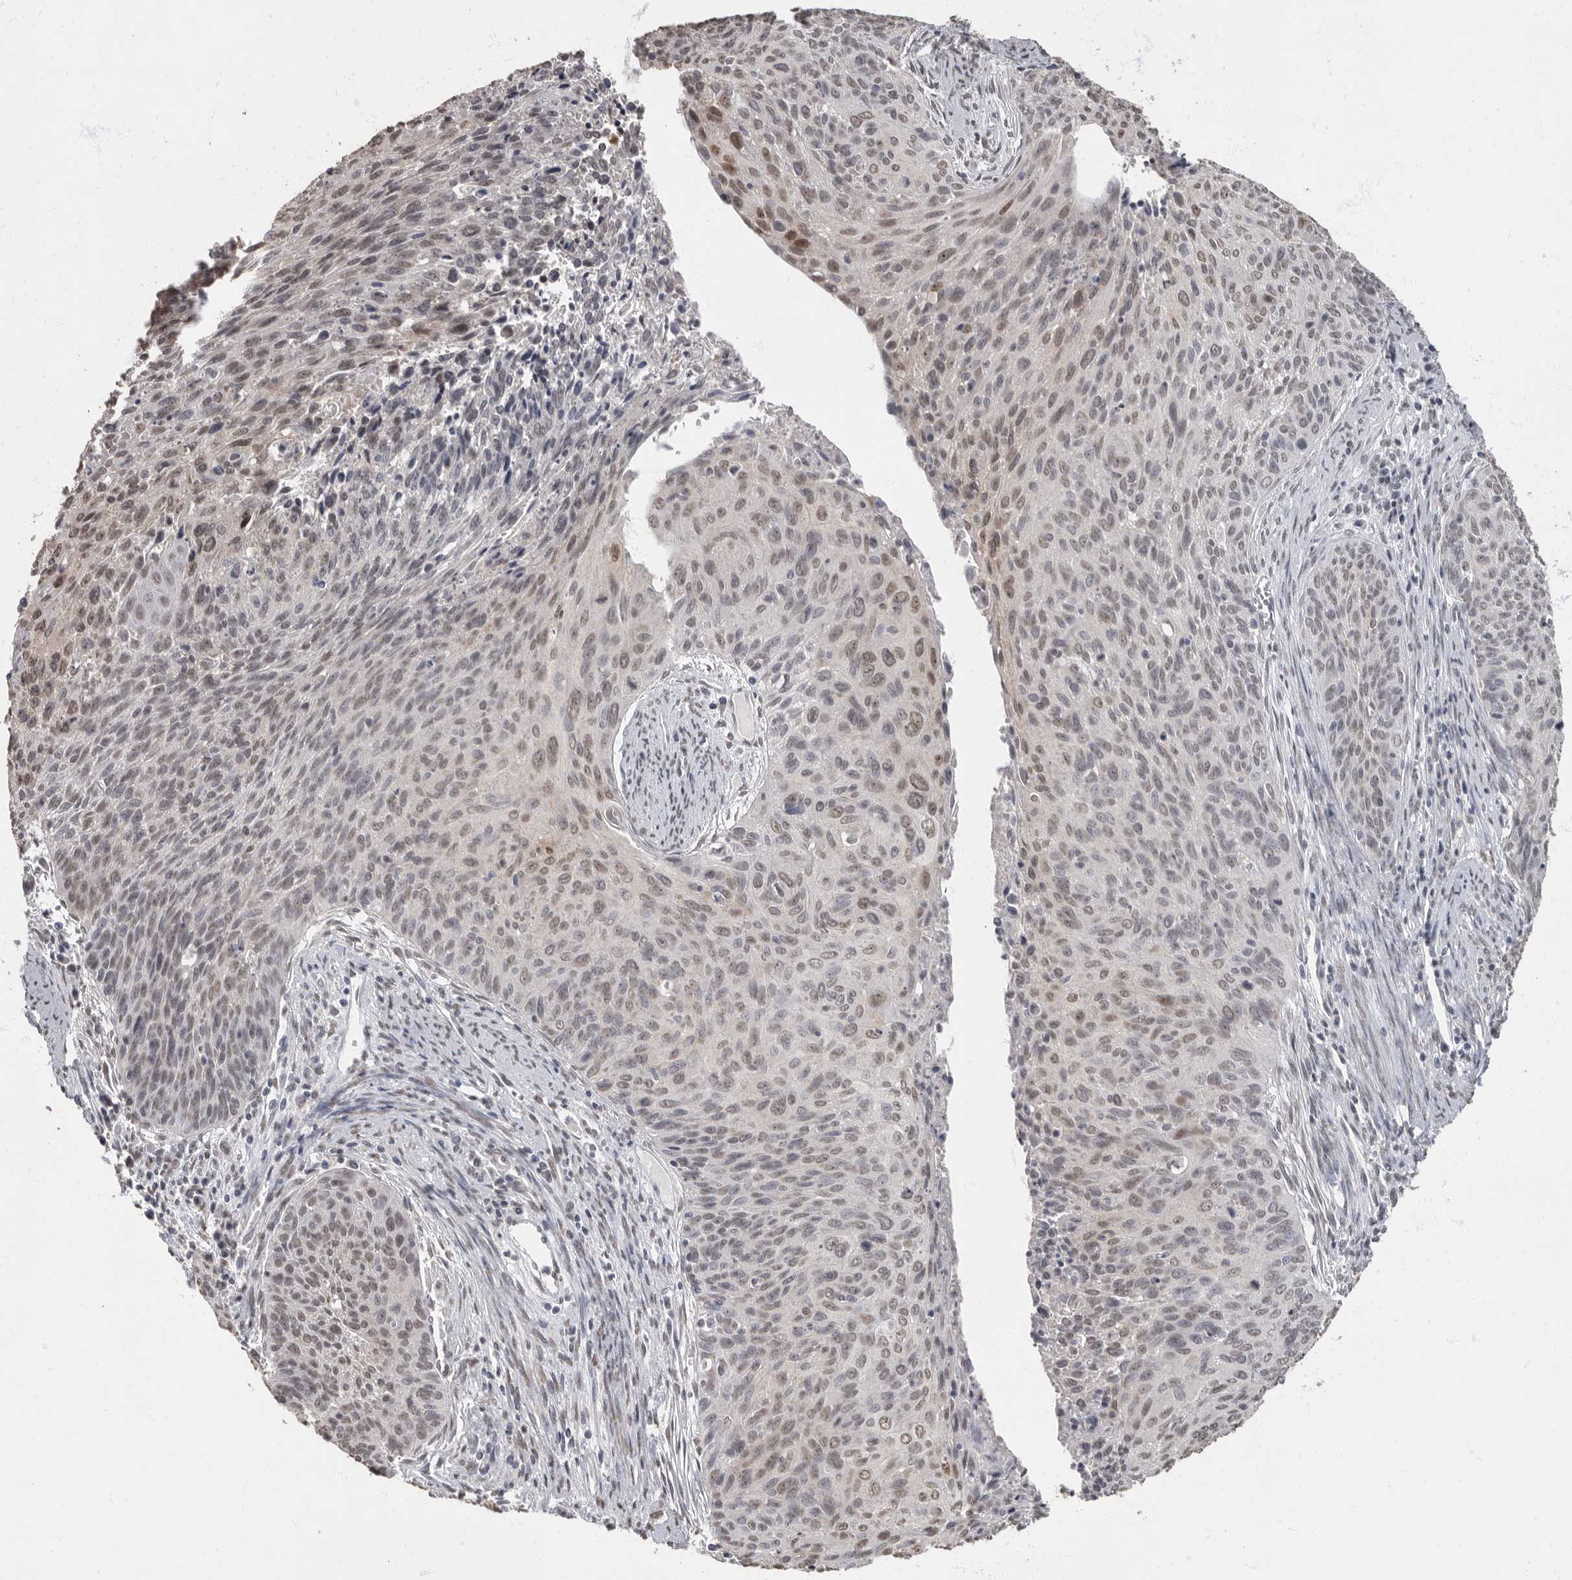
{"staining": {"intensity": "weak", "quantity": "25%-75%", "location": "nuclear"}, "tissue": "cervical cancer", "cell_type": "Tumor cells", "image_type": "cancer", "snomed": [{"axis": "morphology", "description": "Squamous cell carcinoma, NOS"}, {"axis": "topography", "description": "Cervix"}], "caption": "Protein expression analysis of human cervical squamous cell carcinoma reveals weak nuclear staining in about 25%-75% of tumor cells.", "gene": "NBL1", "patient": {"sex": "female", "age": 55}}